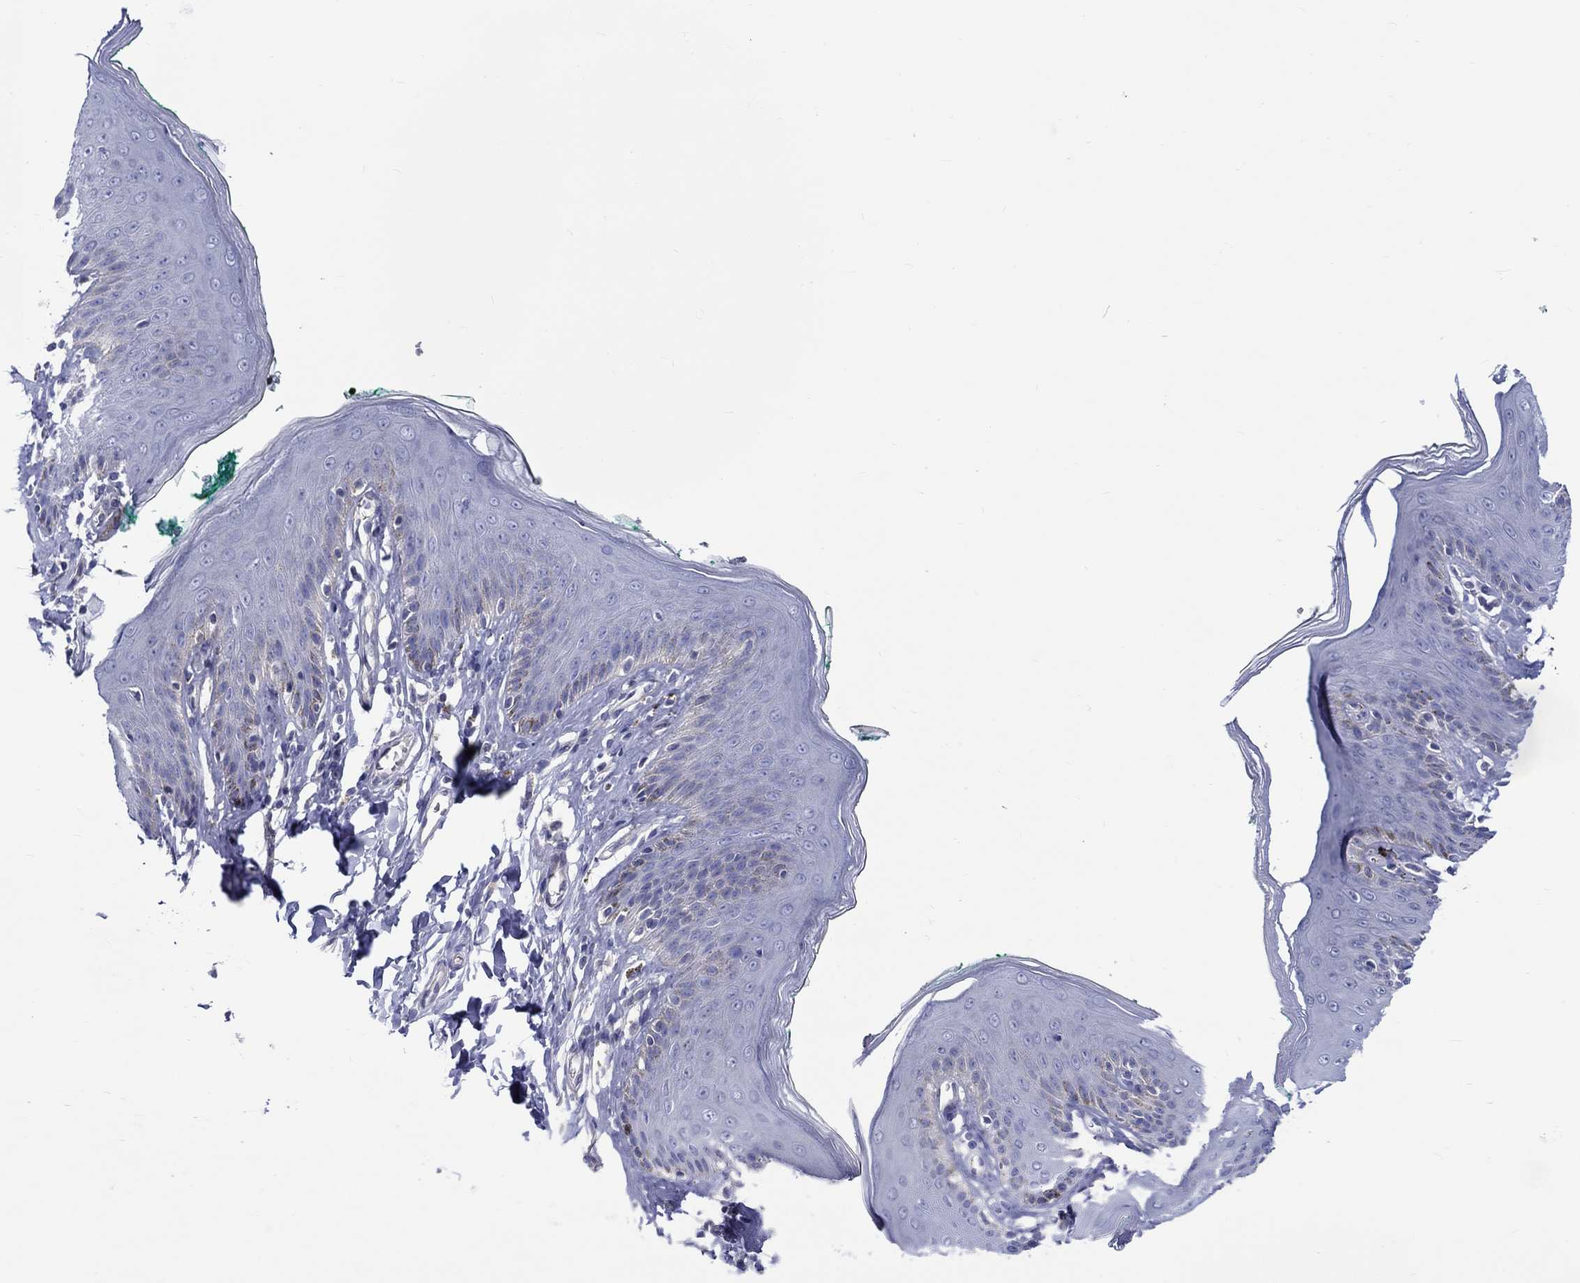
{"staining": {"intensity": "negative", "quantity": "none", "location": "none"}, "tissue": "skin", "cell_type": "Epidermal cells", "image_type": "normal", "snomed": [{"axis": "morphology", "description": "Normal tissue, NOS"}, {"axis": "topography", "description": "Vulva"}], "caption": "A photomicrograph of skin stained for a protein demonstrates no brown staining in epidermal cells. The staining was performed using DAB to visualize the protein expression in brown, while the nuclei were stained in blue with hematoxylin (Magnification: 20x).", "gene": "SH2D7", "patient": {"sex": "female", "age": 66}}